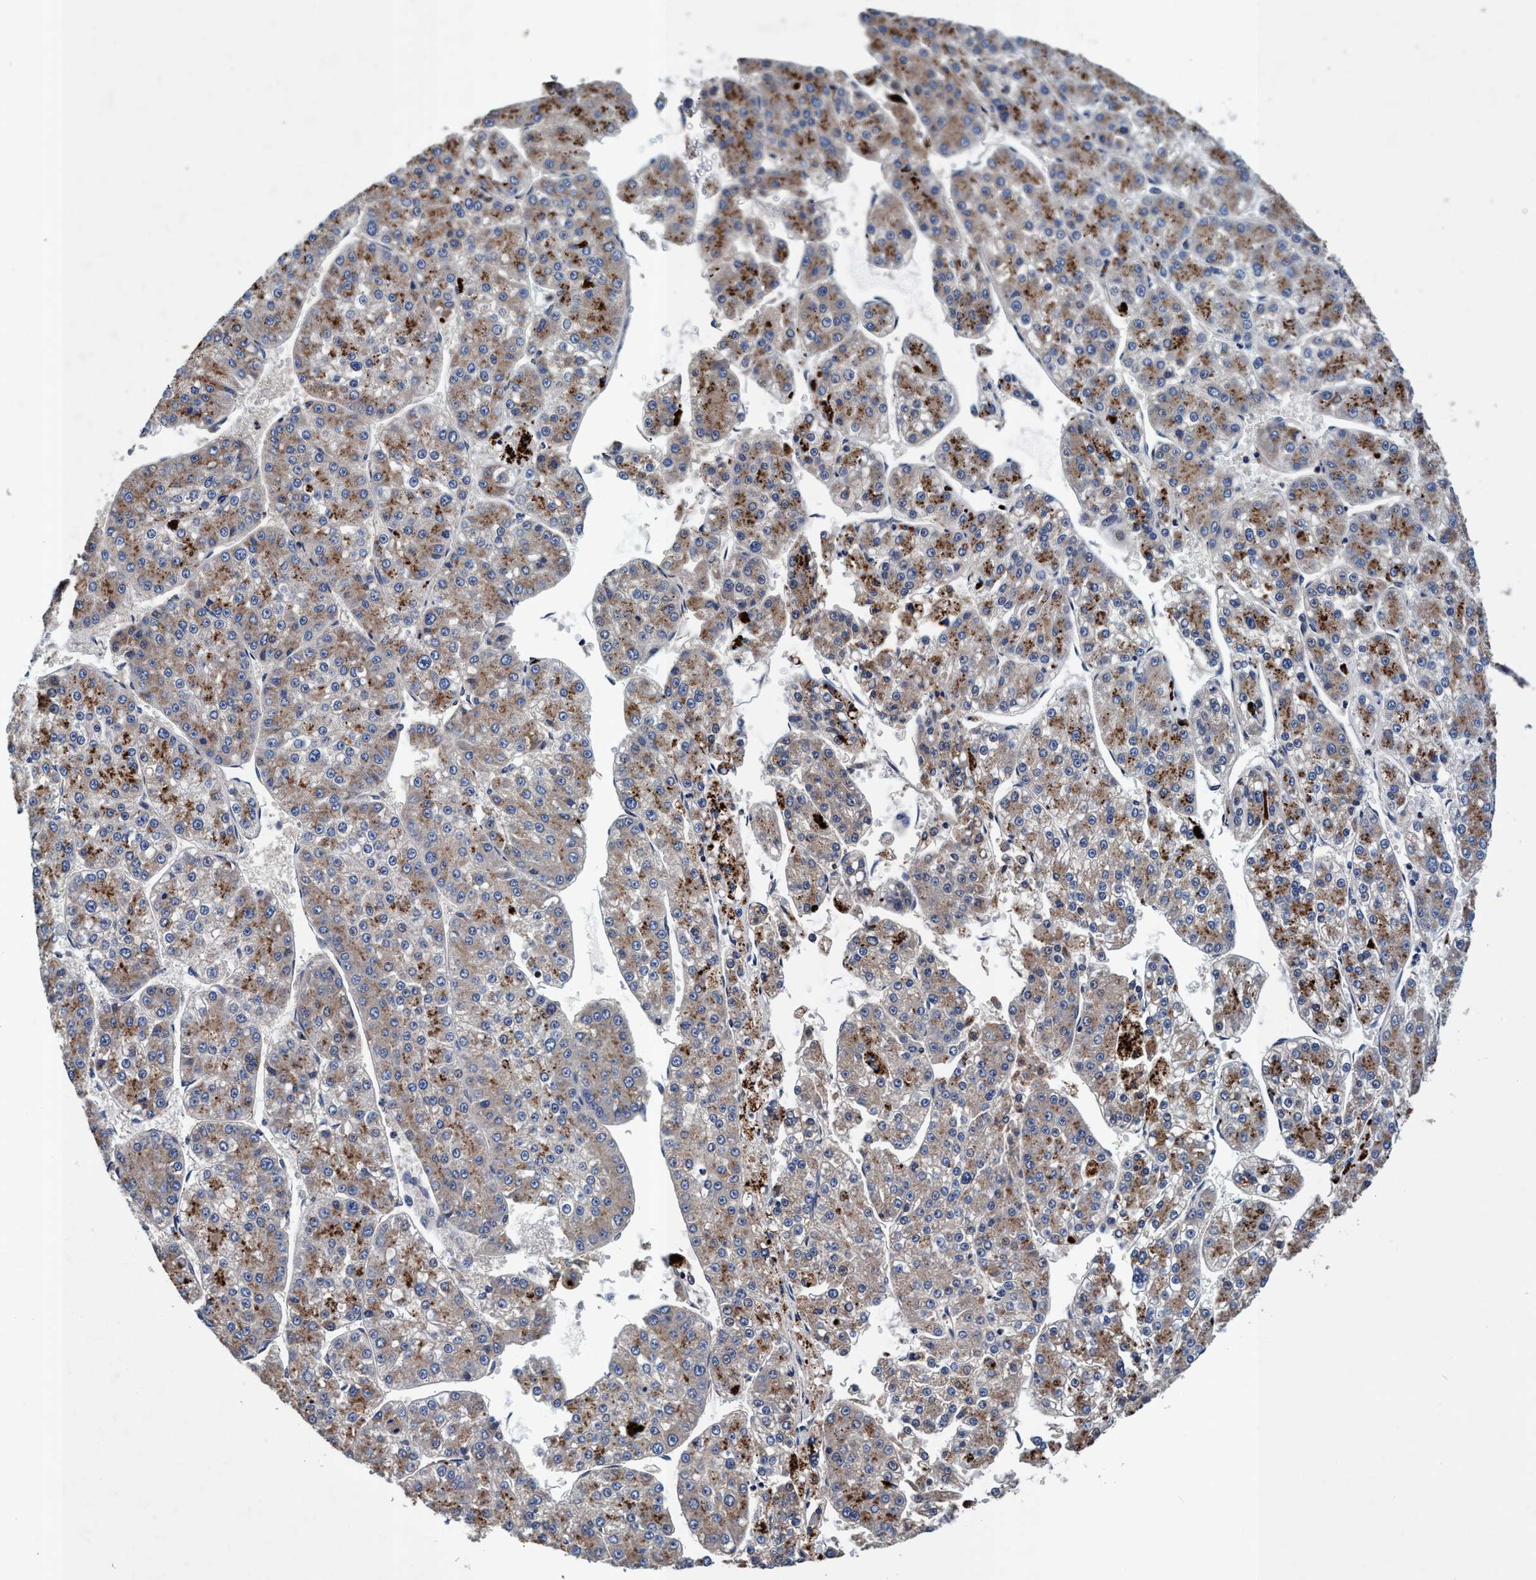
{"staining": {"intensity": "moderate", "quantity": "25%-75%", "location": "cytoplasmic/membranous"}, "tissue": "liver cancer", "cell_type": "Tumor cells", "image_type": "cancer", "snomed": [{"axis": "morphology", "description": "Carcinoma, Hepatocellular, NOS"}, {"axis": "topography", "description": "Liver"}], "caption": "This micrograph reveals immunohistochemistry (IHC) staining of liver hepatocellular carcinoma, with medium moderate cytoplasmic/membranous expression in about 25%-75% of tumor cells.", "gene": "RNF208", "patient": {"sex": "female", "age": 73}}